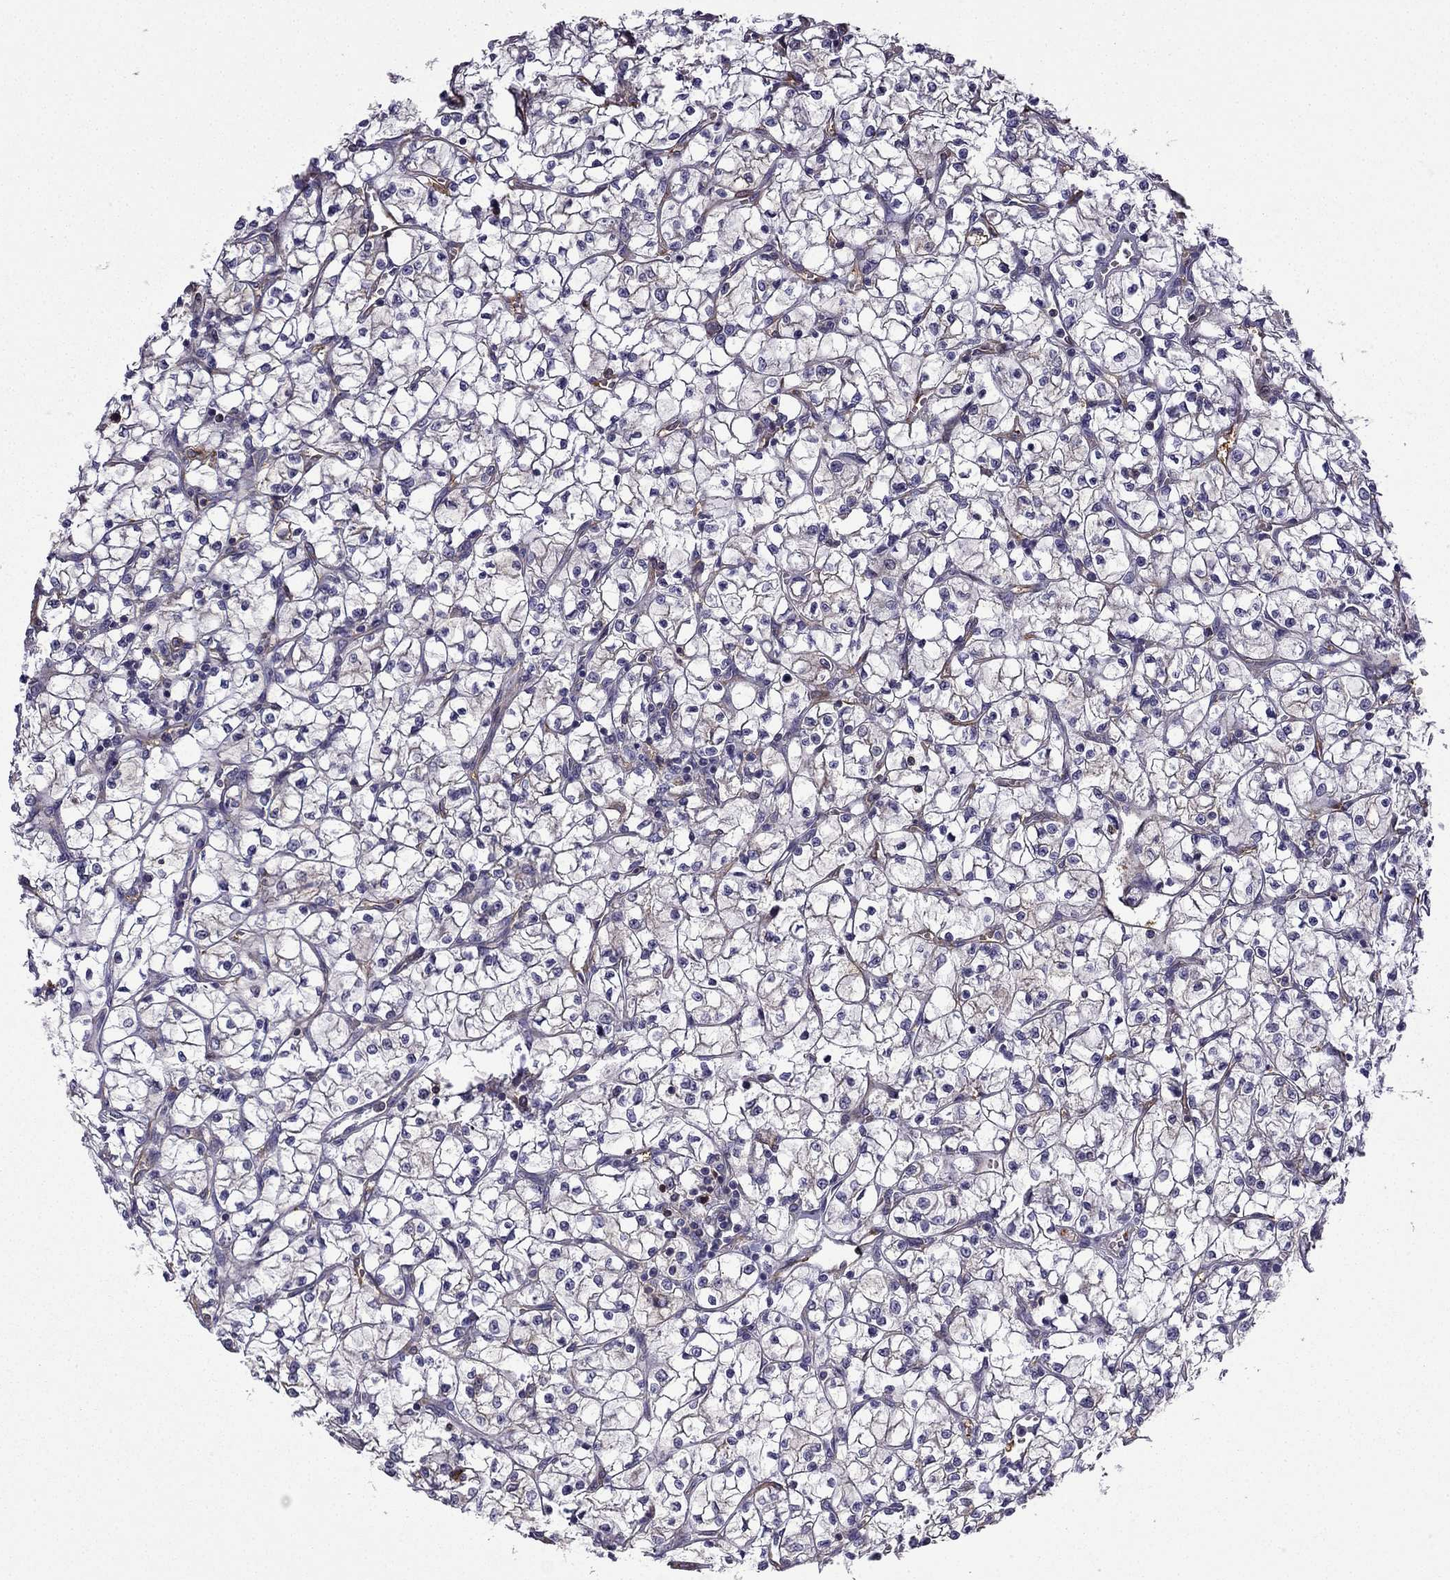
{"staining": {"intensity": "negative", "quantity": "none", "location": "none"}, "tissue": "renal cancer", "cell_type": "Tumor cells", "image_type": "cancer", "snomed": [{"axis": "morphology", "description": "Adenocarcinoma, NOS"}, {"axis": "topography", "description": "Kidney"}], "caption": "DAB (3,3'-diaminobenzidine) immunohistochemical staining of renal cancer (adenocarcinoma) reveals no significant expression in tumor cells.", "gene": "MAP4", "patient": {"sex": "female", "age": 64}}